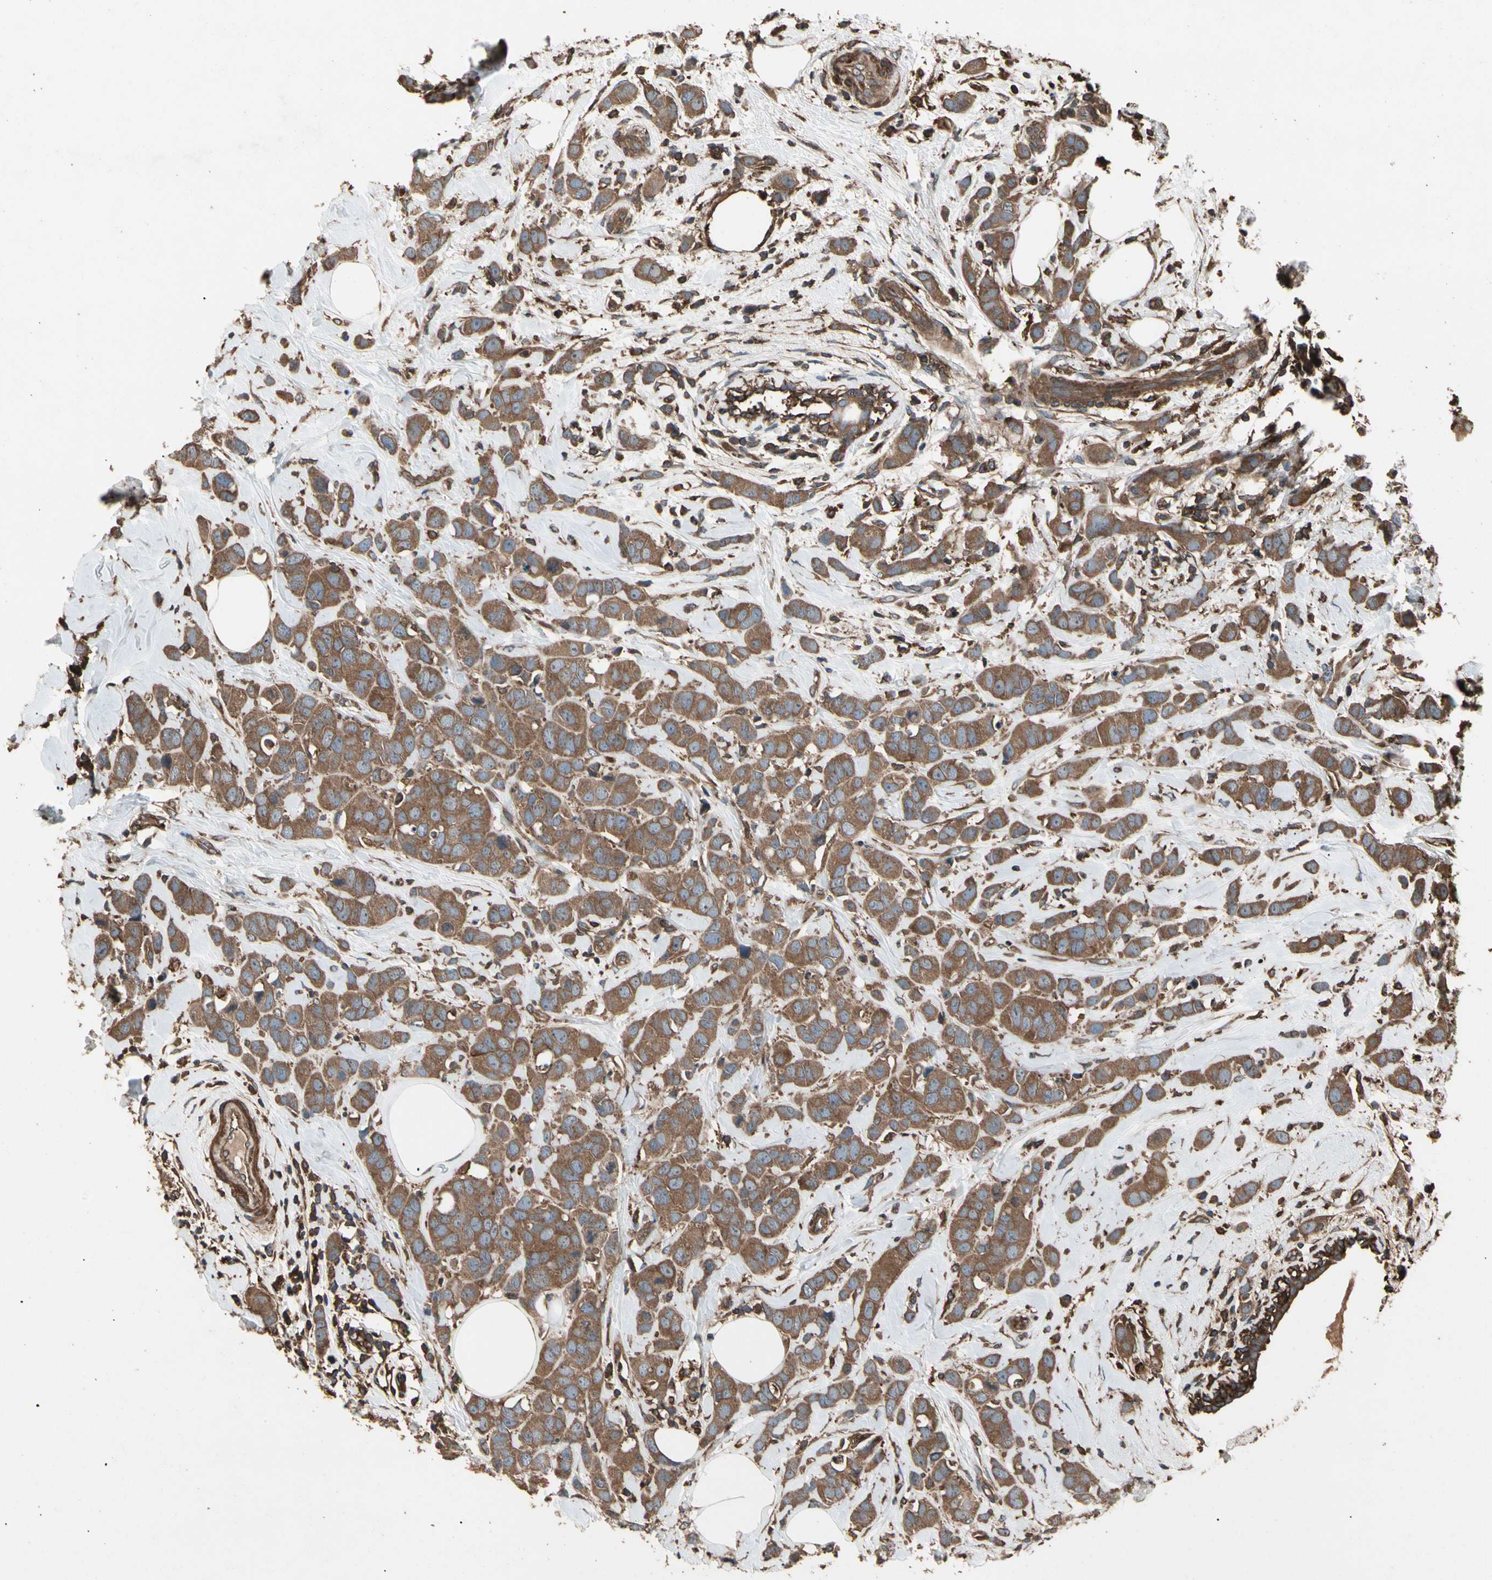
{"staining": {"intensity": "strong", "quantity": ">75%", "location": "cytoplasmic/membranous"}, "tissue": "breast cancer", "cell_type": "Tumor cells", "image_type": "cancer", "snomed": [{"axis": "morphology", "description": "Normal tissue, NOS"}, {"axis": "morphology", "description": "Duct carcinoma"}, {"axis": "topography", "description": "Breast"}], "caption": "A photomicrograph showing strong cytoplasmic/membranous staining in about >75% of tumor cells in invasive ductal carcinoma (breast), as visualized by brown immunohistochemical staining.", "gene": "AGBL2", "patient": {"sex": "female", "age": 50}}